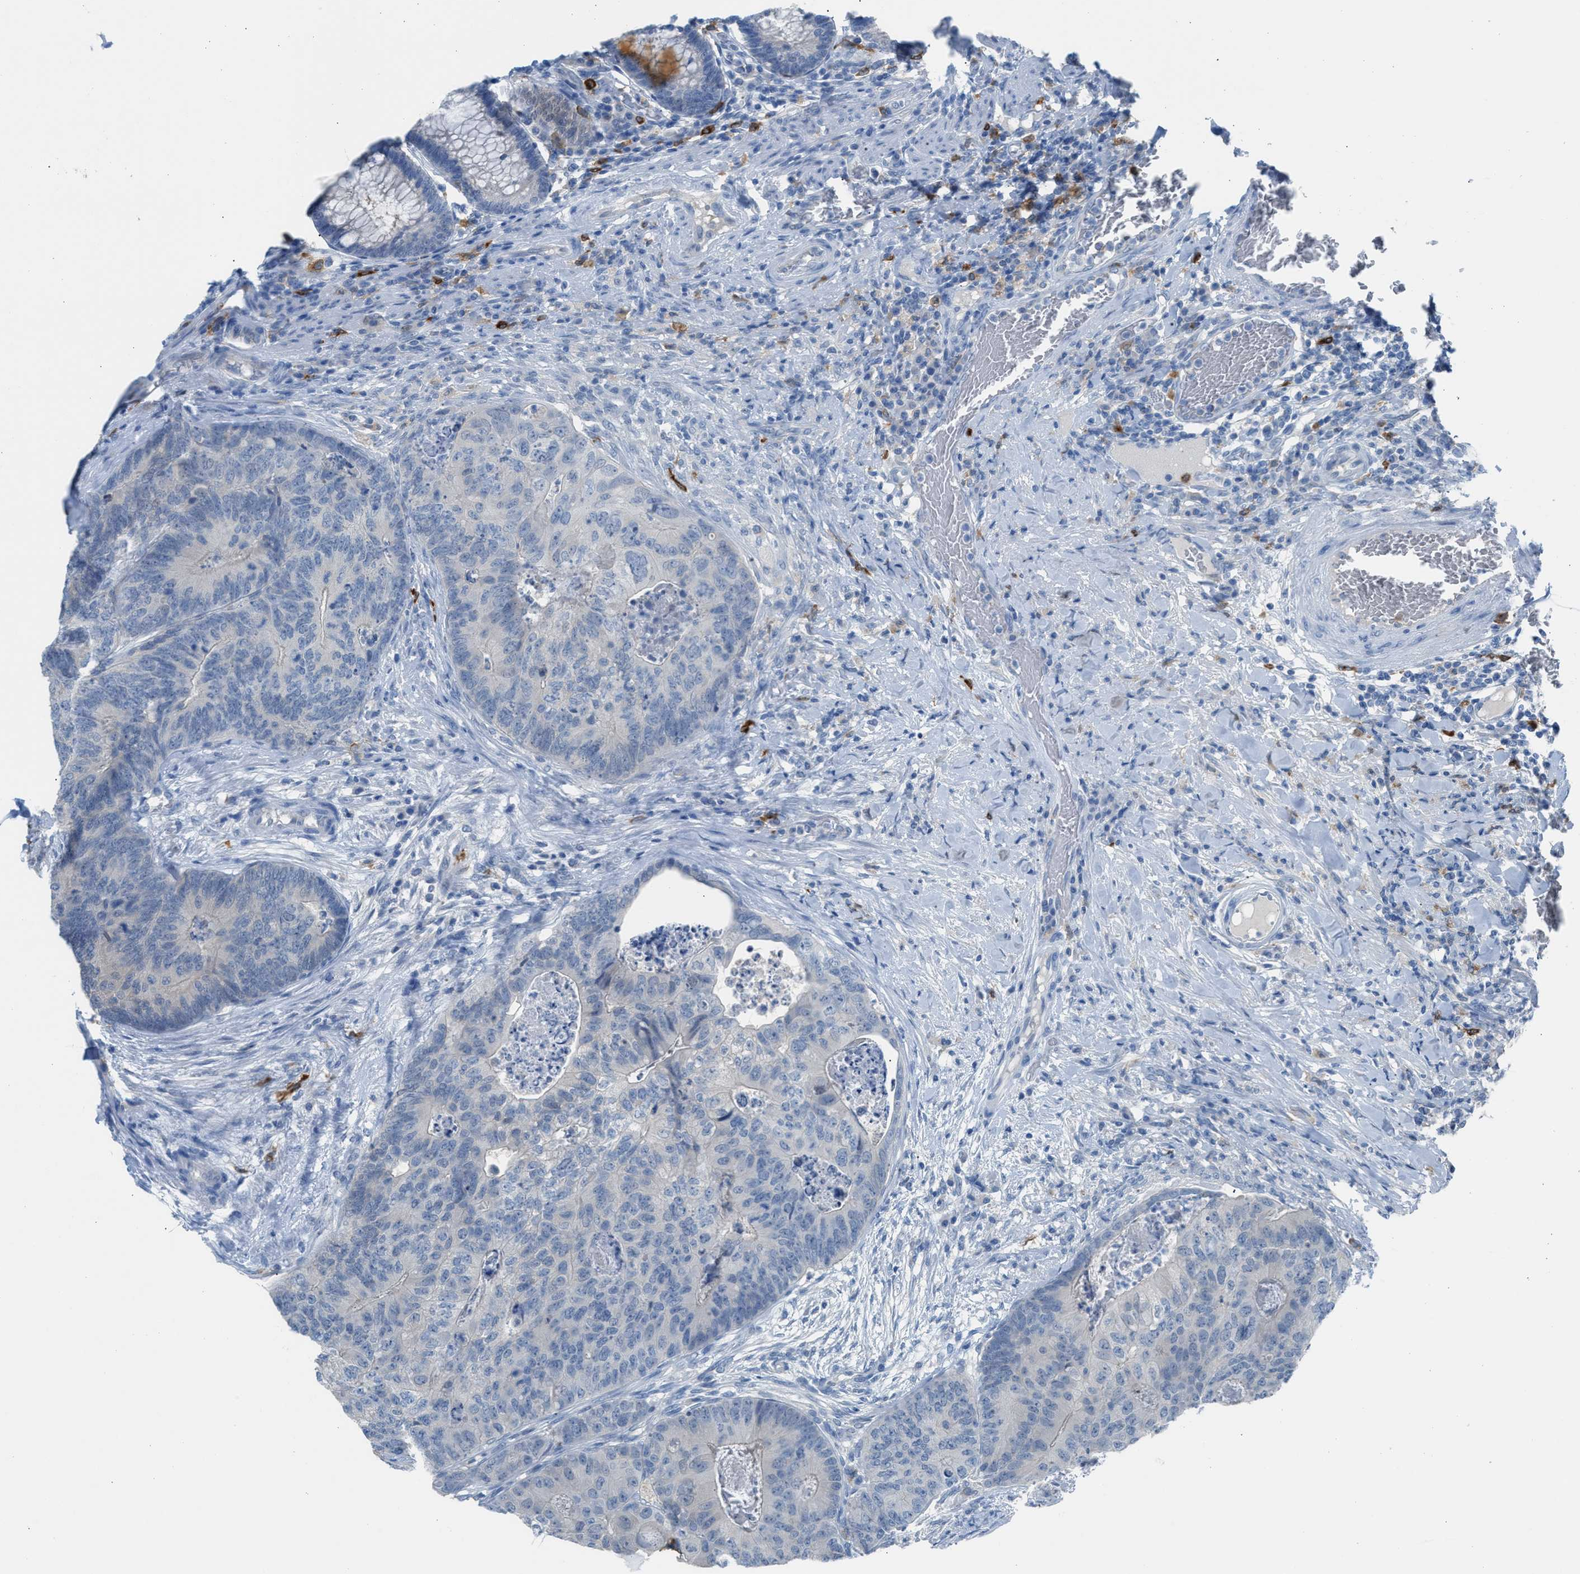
{"staining": {"intensity": "negative", "quantity": "none", "location": "none"}, "tissue": "colorectal cancer", "cell_type": "Tumor cells", "image_type": "cancer", "snomed": [{"axis": "morphology", "description": "Adenocarcinoma, NOS"}, {"axis": "topography", "description": "Colon"}], "caption": "Immunohistochemistry (IHC) micrograph of human colorectal cancer stained for a protein (brown), which demonstrates no staining in tumor cells.", "gene": "CLEC10A", "patient": {"sex": "female", "age": 67}}